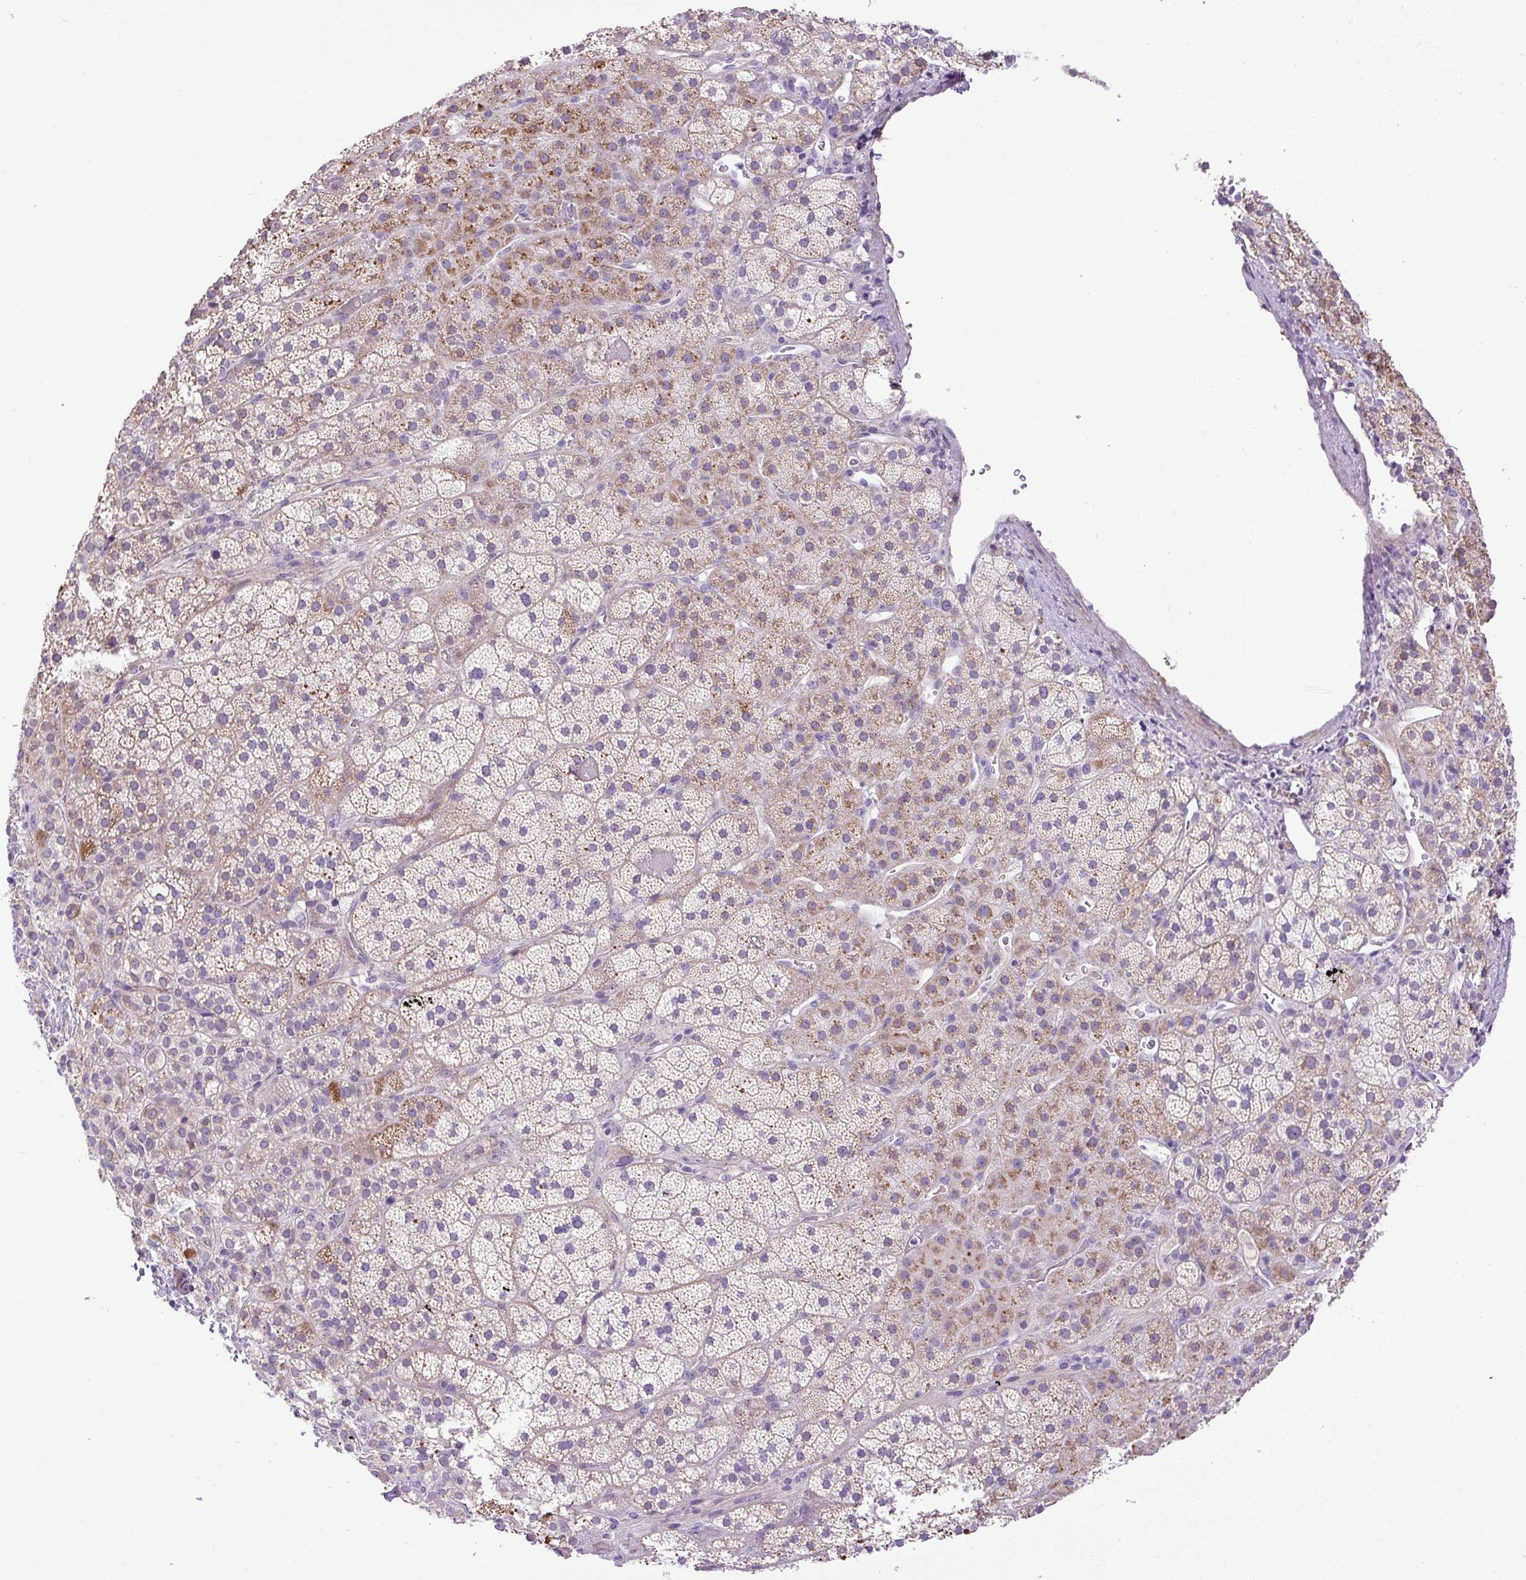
{"staining": {"intensity": "moderate", "quantity": "25%-75%", "location": "cytoplasmic/membranous"}, "tissue": "adrenal gland", "cell_type": "Glandular cells", "image_type": "normal", "snomed": [{"axis": "morphology", "description": "Normal tissue, NOS"}, {"axis": "topography", "description": "Adrenal gland"}], "caption": "Human adrenal gland stained for a protein (brown) shows moderate cytoplasmic/membranous positive expression in approximately 25%-75% of glandular cells.", "gene": "VWA7", "patient": {"sex": "male", "age": 57}}